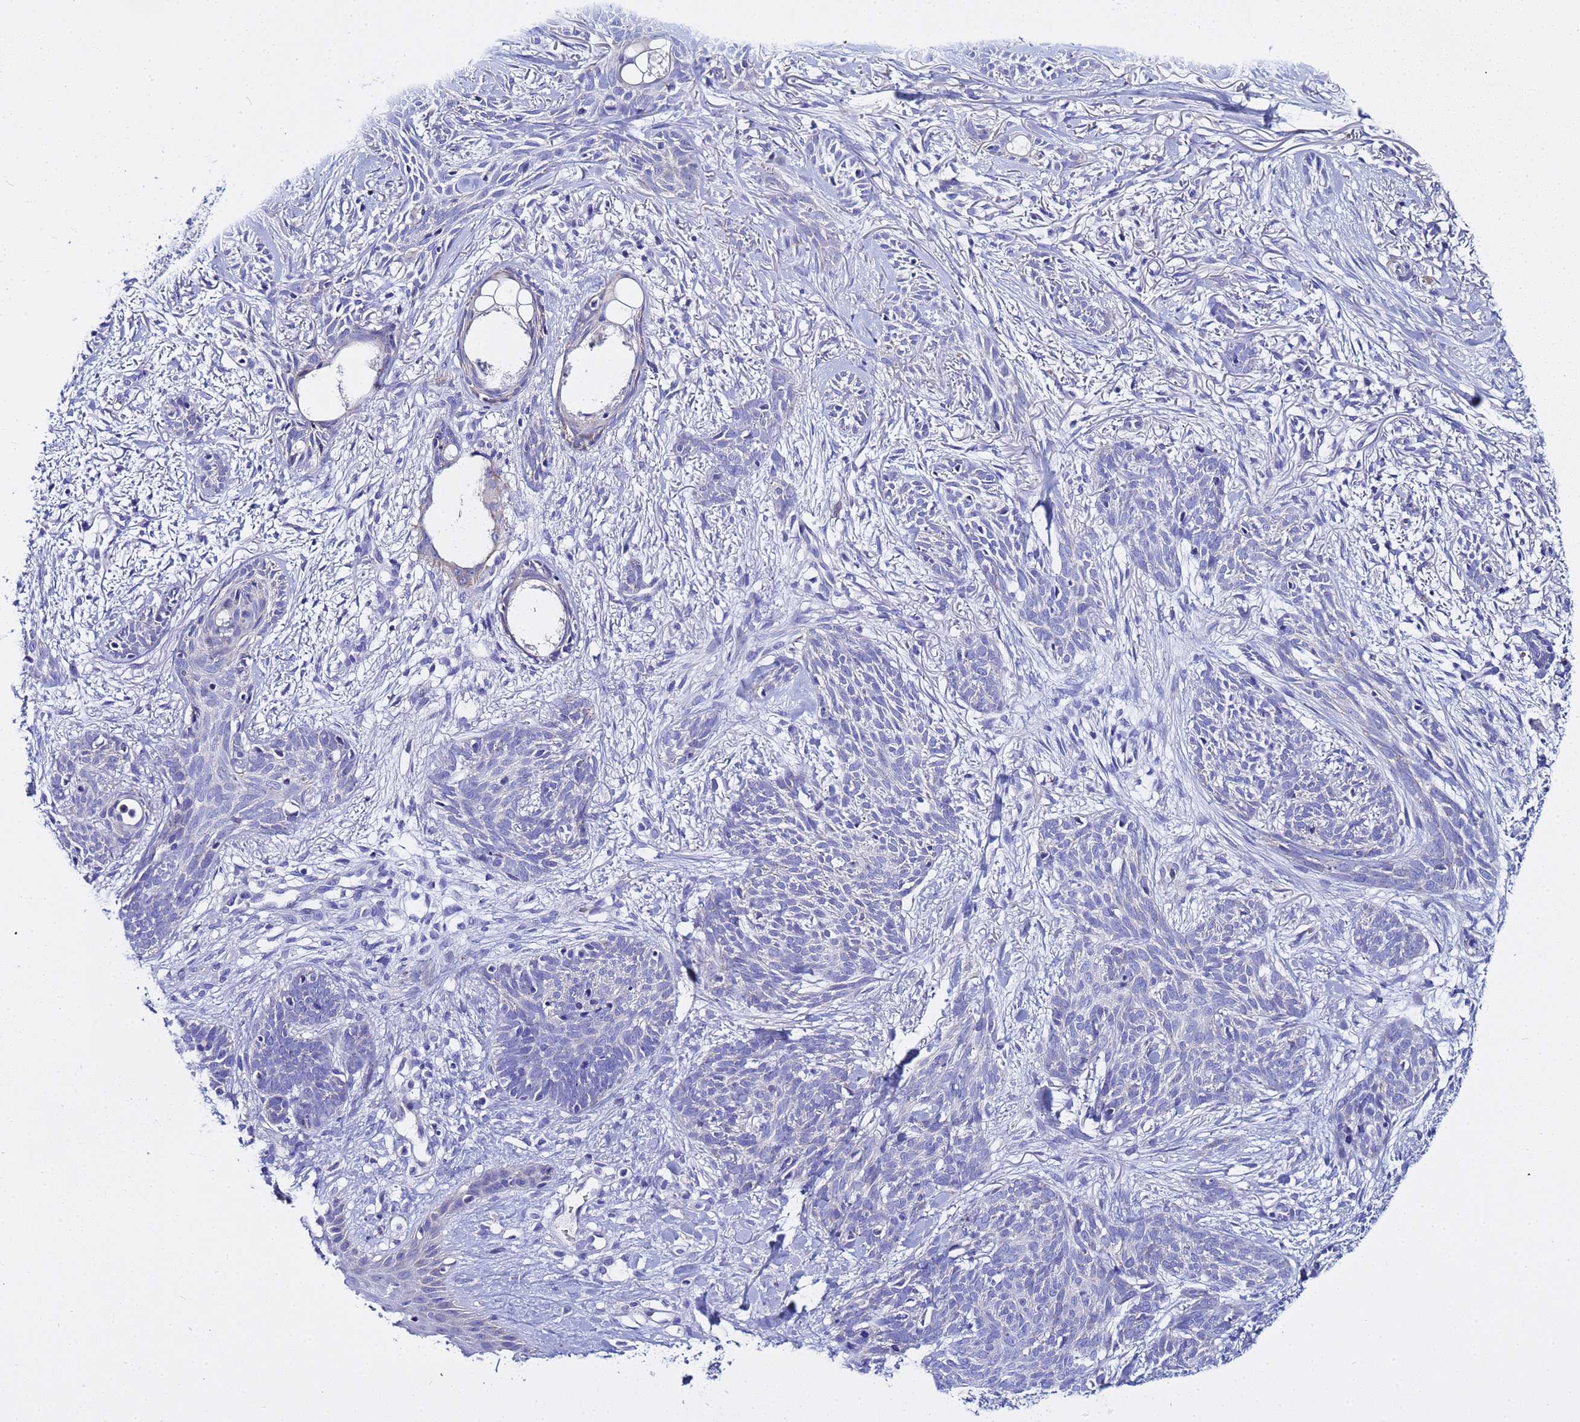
{"staining": {"intensity": "negative", "quantity": "none", "location": "none"}, "tissue": "skin cancer", "cell_type": "Tumor cells", "image_type": "cancer", "snomed": [{"axis": "morphology", "description": "Basal cell carcinoma"}, {"axis": "topography", "description": "Skin"}], "caption": "Tumor cells show no significant expression in skin cancer (basal cell carcinoma). Brightfield microscopy of immunohistochemistry stained with DAB (brown) and hematoxylin (blue), captured at high magnification.", "gene": "USP18", "patient": {"sex": "female", "age": 59}}